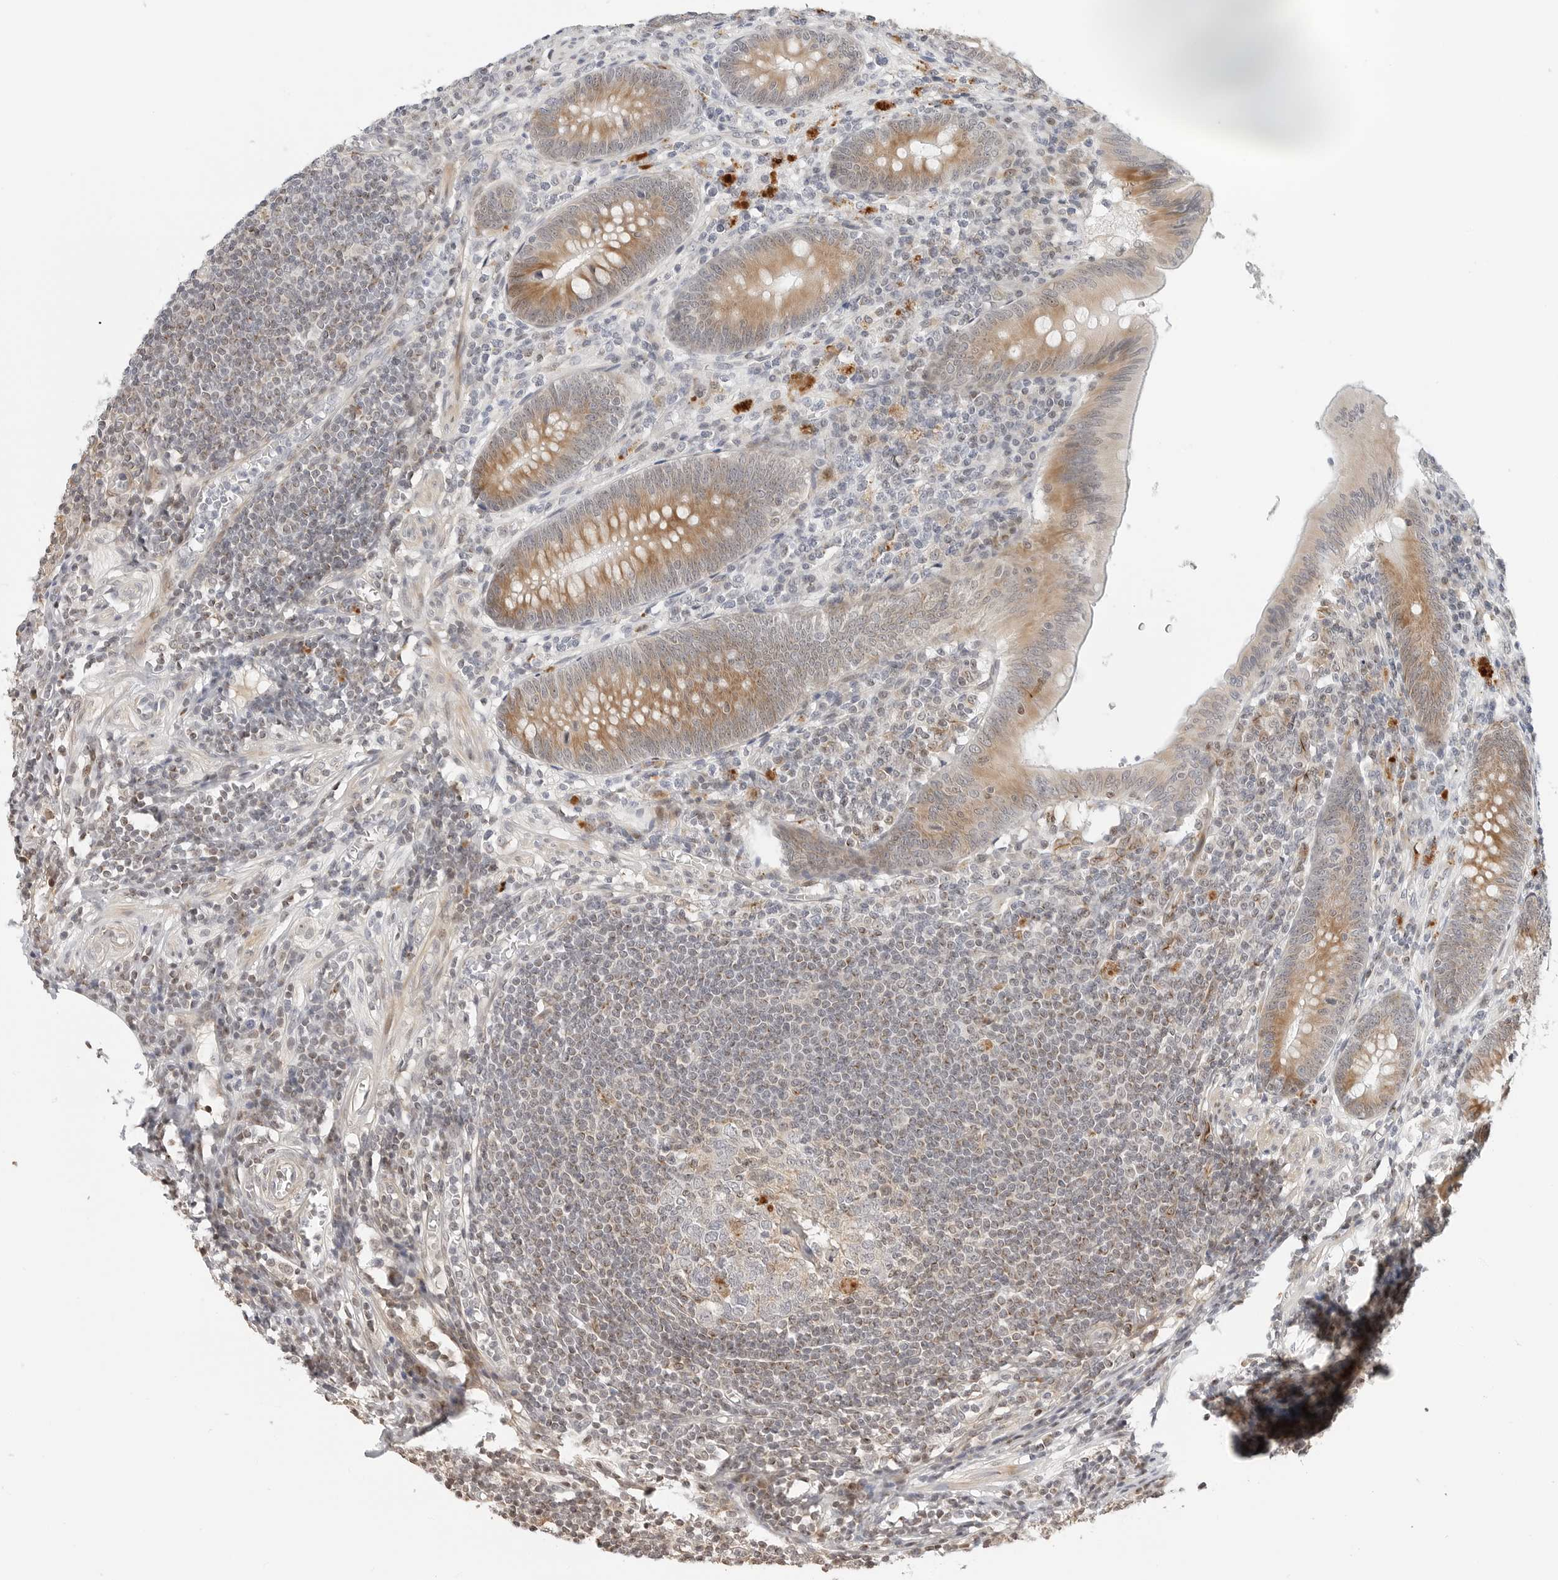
{"staining": {"intensity": "moderate", "quantity": ">75%", "location": "cytoplasmic/membranous"}, "tissue": "appendix", "cell_type": "Glandular cells", "image_type": "normal", "snomed": [{"axis": "morphology", "description": "Normal tissue, NOS"}, {"axis": "morphology", "description": "Inflammation, NOS"}, {"axis": "topography", "description": "Appendix"}], "caption": "Appendix stained for a protein (brown) reveals moderate cytoplasmic/membranous positive positivity in approximately >75% of glandular cells.", "gene": "GEM", "patient": {"sex": "male", "age": 46}}